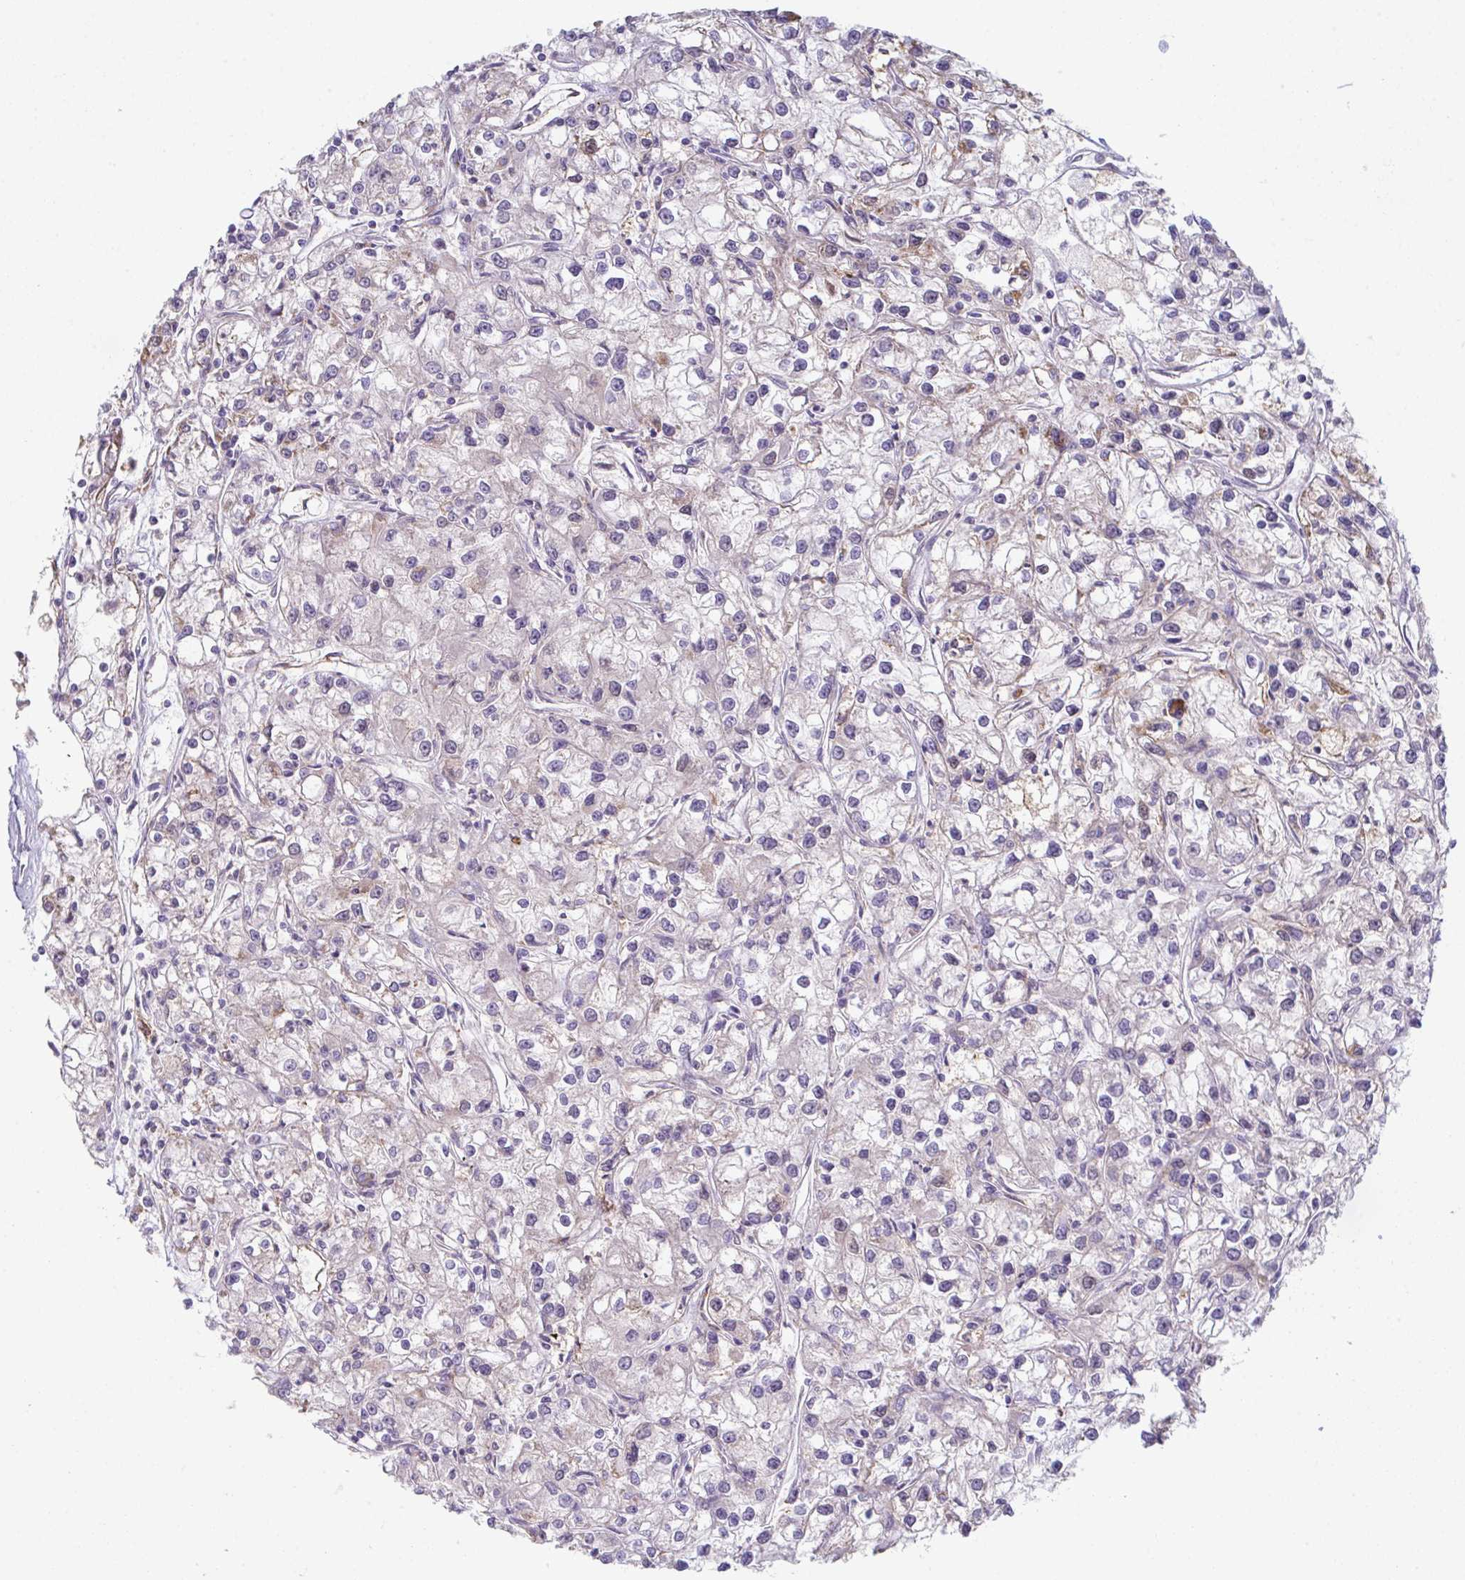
{"staining": {"intensity": "weak", "quantity": "<25%", "location": "cytoplasmic/membranous"}, "tissue": "renal cancer", "cell_type": "Tumor cells", "image_type": "cancer", "snomed": [{"axis": "morphology", "description": "Adenocarcinoma, NOS"}, {"axis": "topography", "description": "Kidney"}], "caption": "An immunohistochemistry photomicrograph of renal adenocarcinoma is shown. There is no staining in tumor cells of renal adenocarcinoma.", "gene": "ADAM21", "patient": {"sex": "female", "age": 59}}